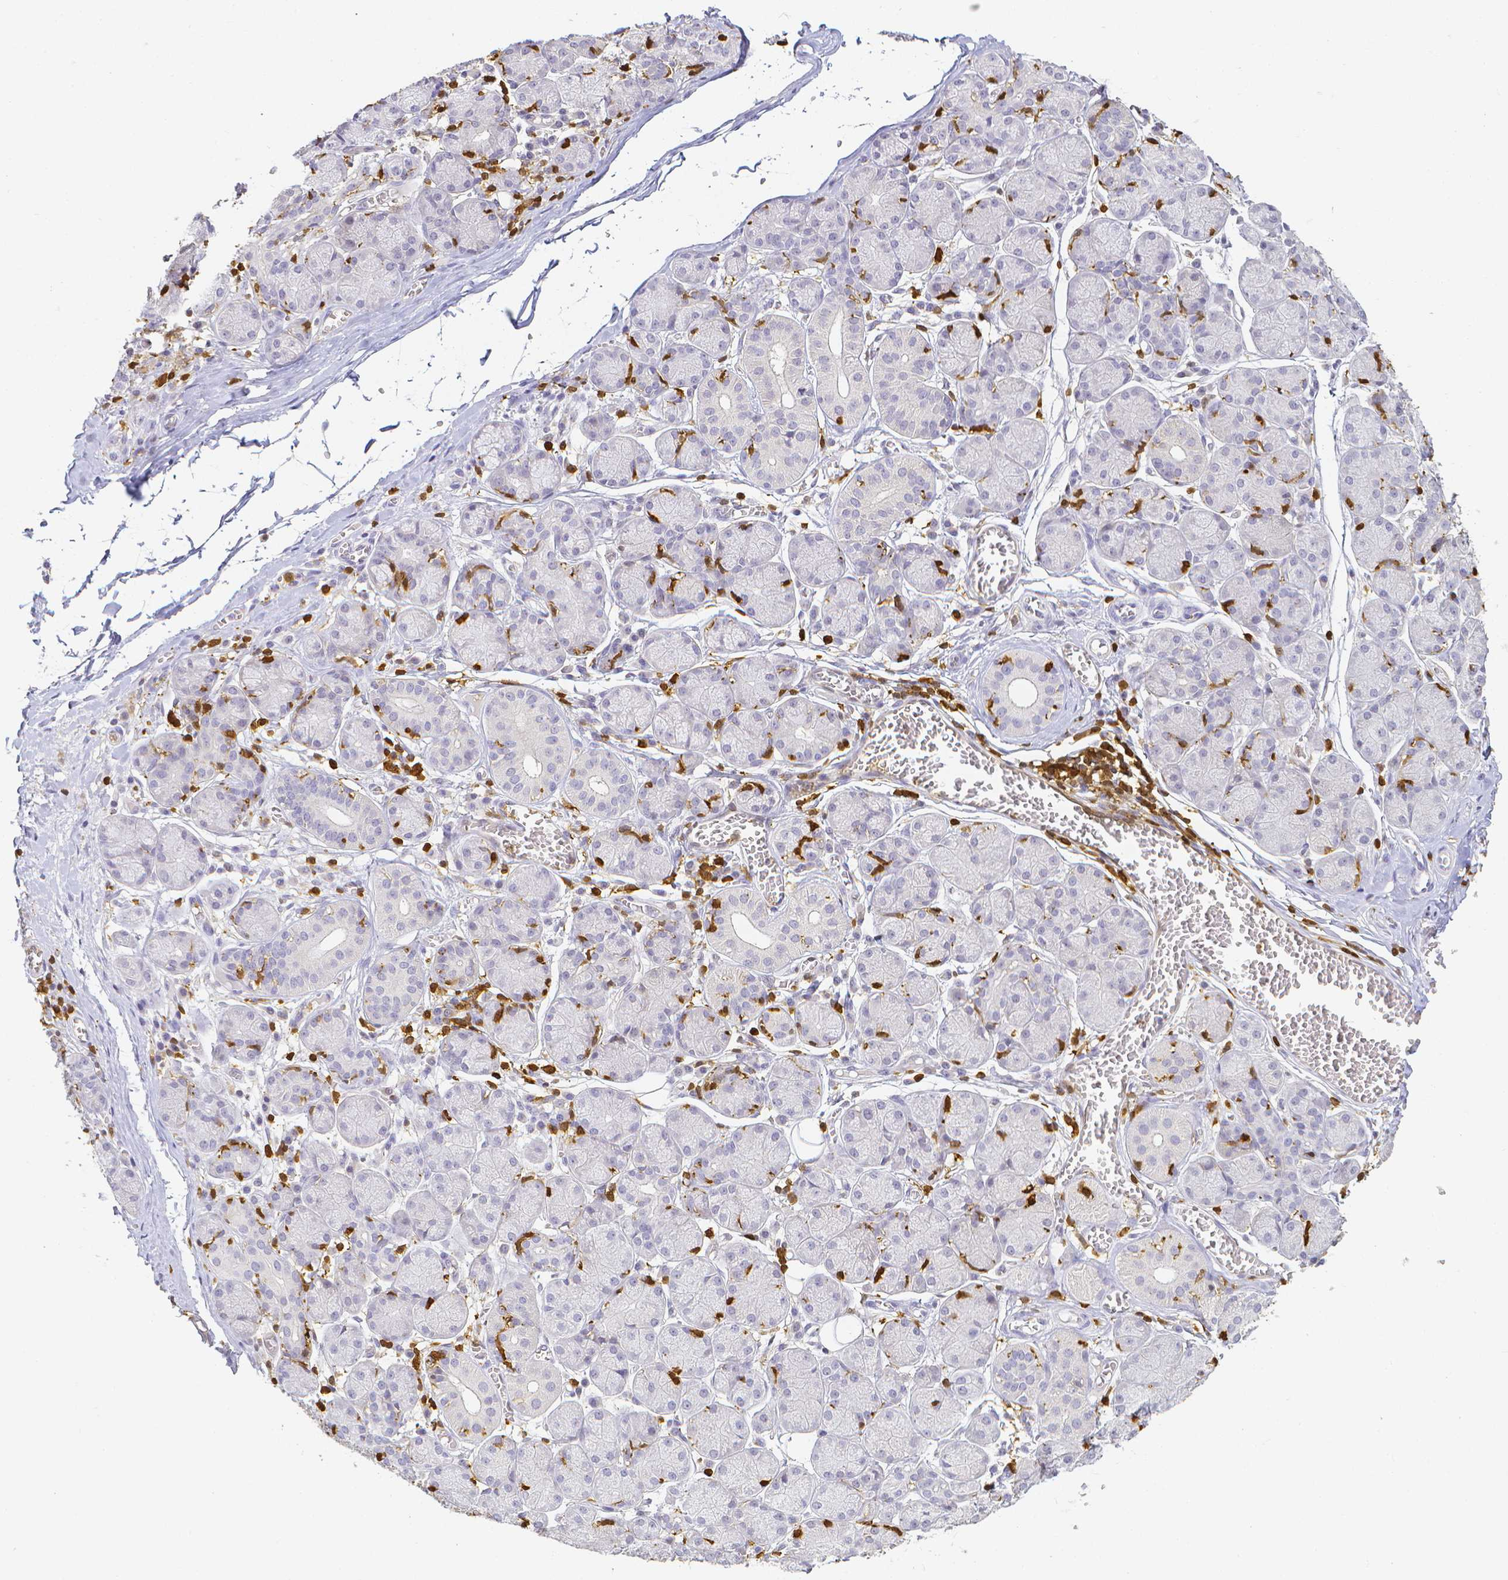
{"staining": {"intensity": "negative", "quantity": "none", "location": "none"}, "tissue": "salivary gland", "cell_type": "Glandular cells", "image_type": "normal", "snomed": [{"axis": "morphology", "description": "Normal tissue, NOS"}, {"axis": "topography", "description": "Salivary gland"}], "caption": "Immunohistochemical staining of benign salivary gland displays no significant expression in glandular cells.", "gene": "COTL1", "patient": {"sex": "female", "age": 24}}